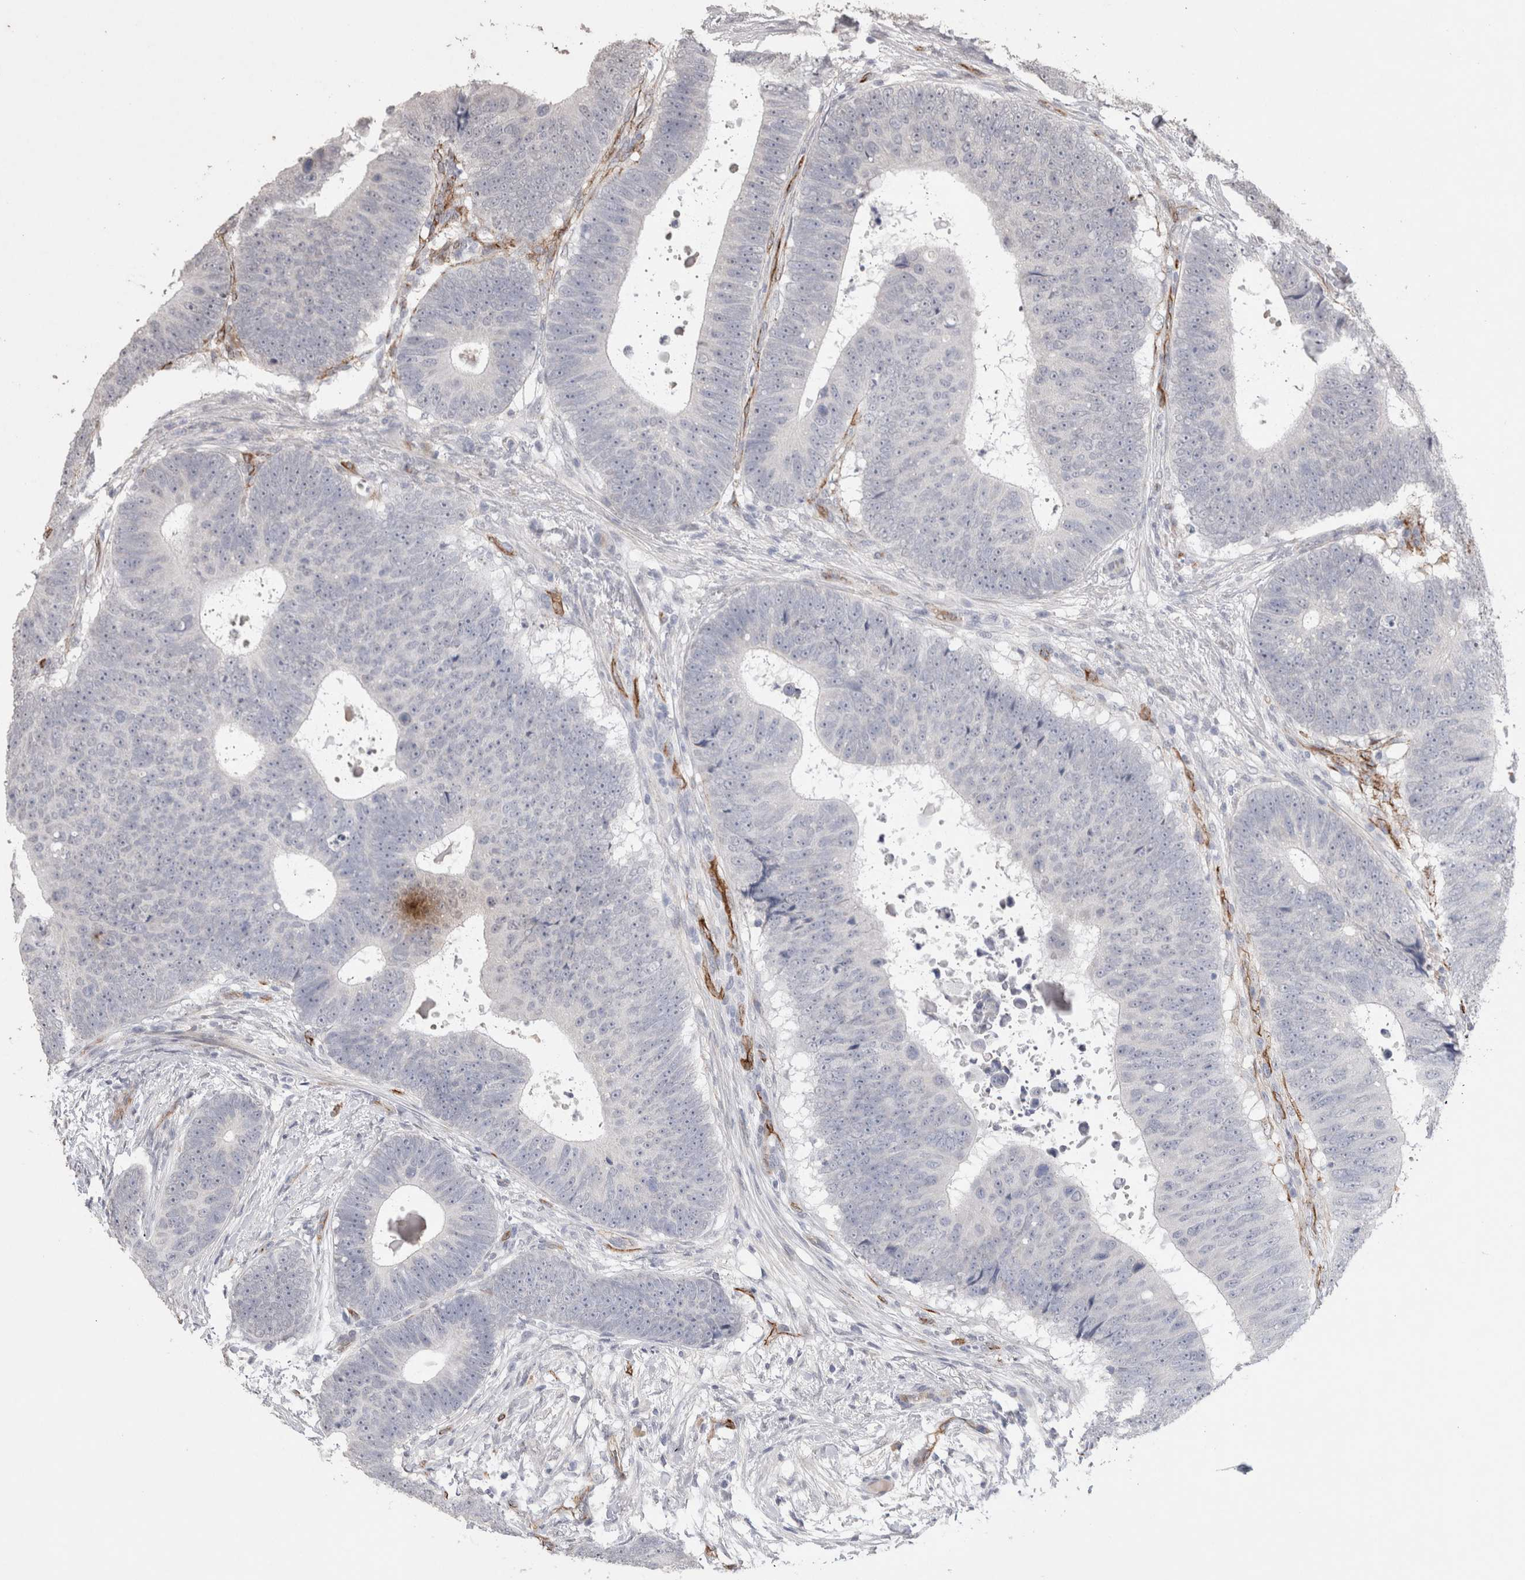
{"staining": {"intensity": "negative", "quantity": "none", "location": "none"}, "tissue": "colorectal cancer", "cell_type": "Tumor cells", "image_type": "cancer", "snomed": [{"axis": "morphology", "description": "Adenocarcinoma, NOS"}, {"axis": "topography", "description": "Colon"}], "caption": "Immunohistochemistry micrograph of colorectal adenocarcinoma stained for a protein (brown), which exhibits no positivity in tumor cells.", "gene": "CDH13", "patient": {"sex": "male", "age": 56}}